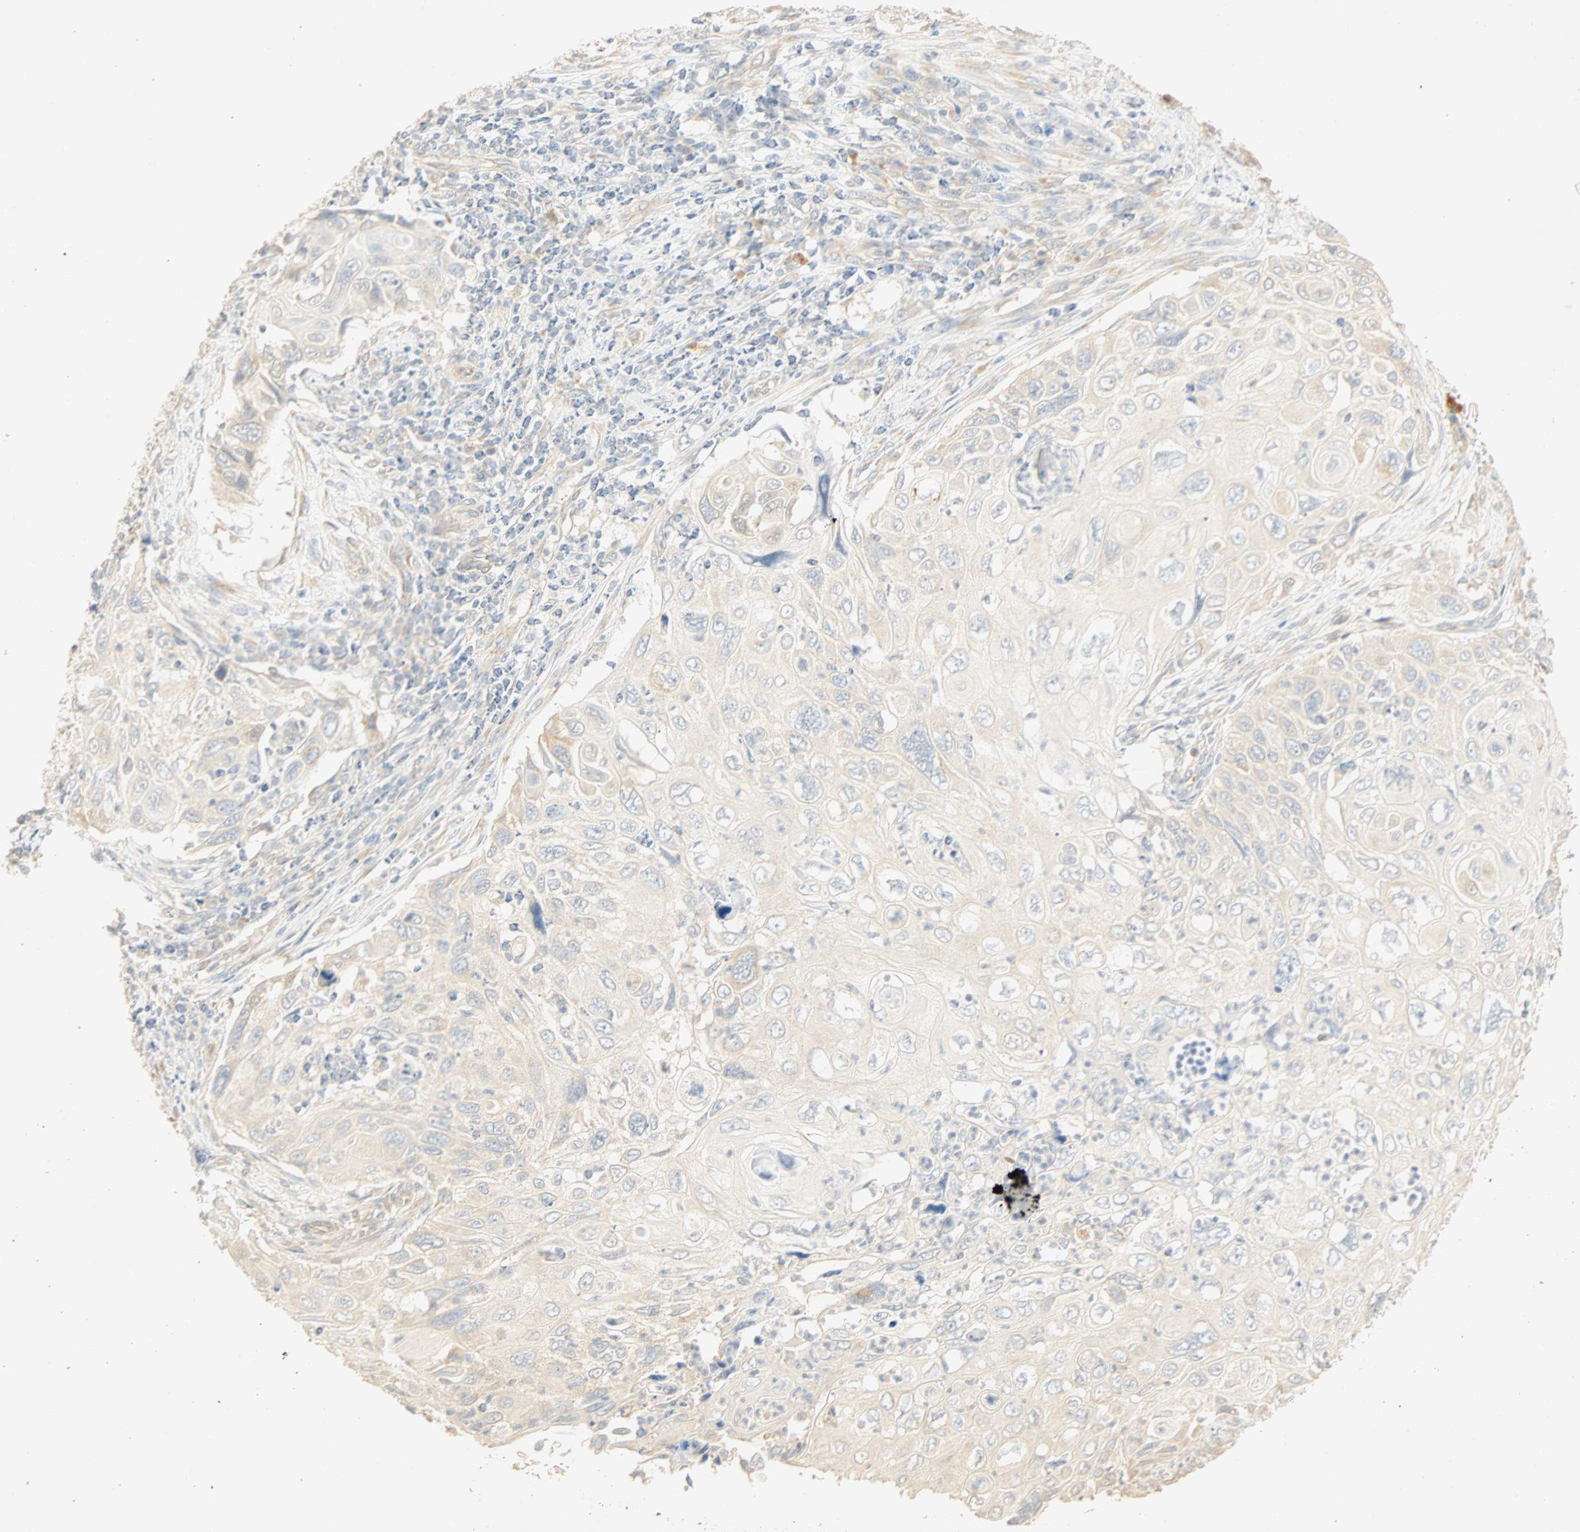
{"staining": {"intensity": "negative", "quantity": "none", "location": "none"}, "tissue": "cervical cancer", "cell_type": "Tumor cells", "image_type": "cancer", "snomed": [{"axis": "morphology", "description": "Squamous cell carcinoma, NOS"}, {"axis": "topography", "description": "Cervix"}], "caption": "Tumor cells show no significant protein positivity in cervical cancer.", "gene": "SELENBP1", "patient": {"sex": "female", "age": 70}}